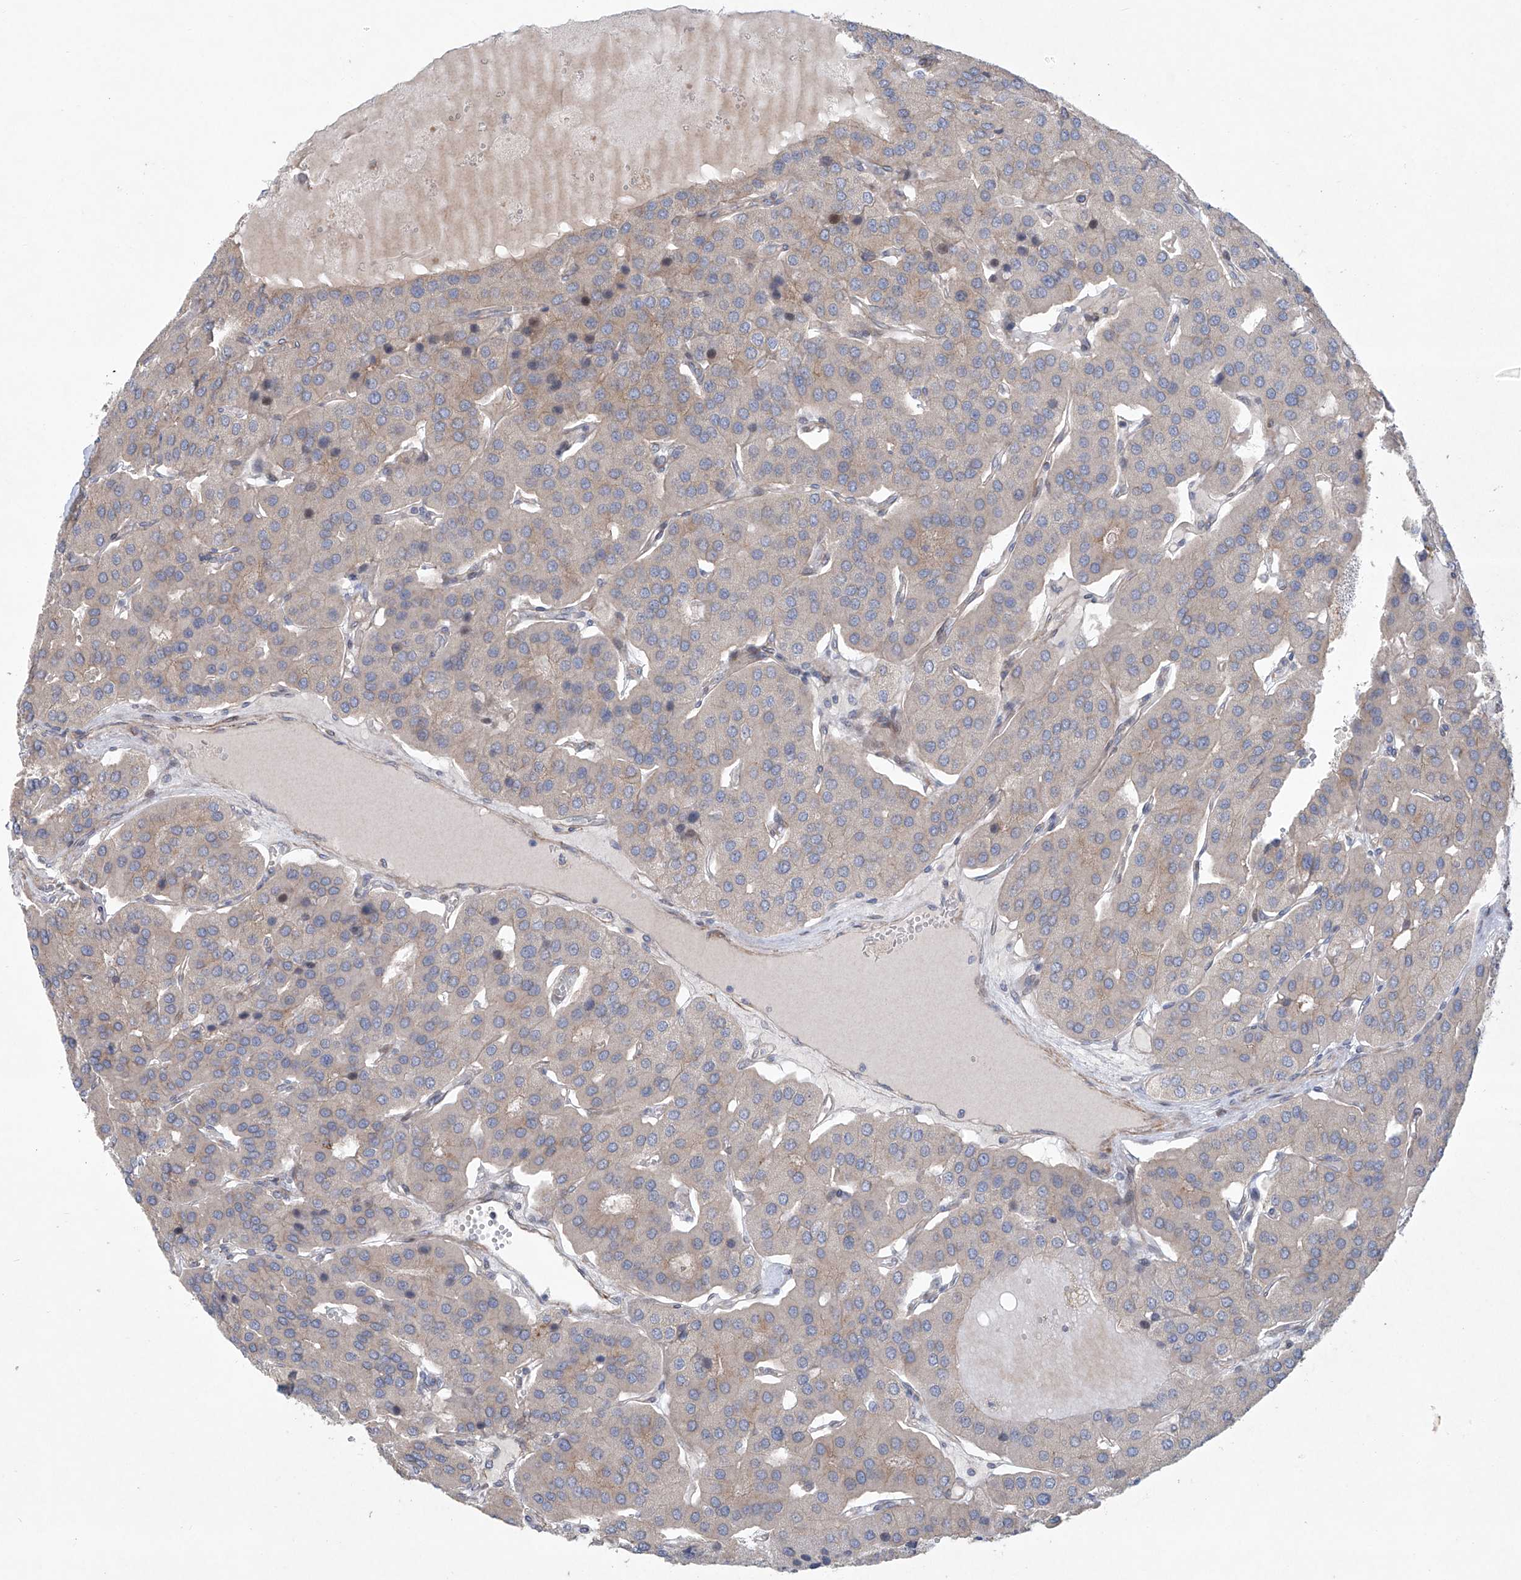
{"staining": {"intensity": "weak", "quantity": "25%-75%", "location": "cytoplasmic/membranous"}, "tissue": "parathyroid gland", "cell_type": "Glandular cells", "image_type": "normal", "snomed": [{"axis": "morphology", "description": "Normal tissue, NOS"}, {"axis": "morphology", "description": "Adenoma, NOS"}, {"axis": "topography", "description": "Parathyroid gland"}], "caption": "Protein expression analysis of unremarkable parathyroid gland reveals weak cytoplasmic/membranous expression in about 25%-75% of glandular cells. (IHC, brightfield microscopy, high magnification).", "gene": "KLC4", "patient": {"sex": "female", "age": 86}}